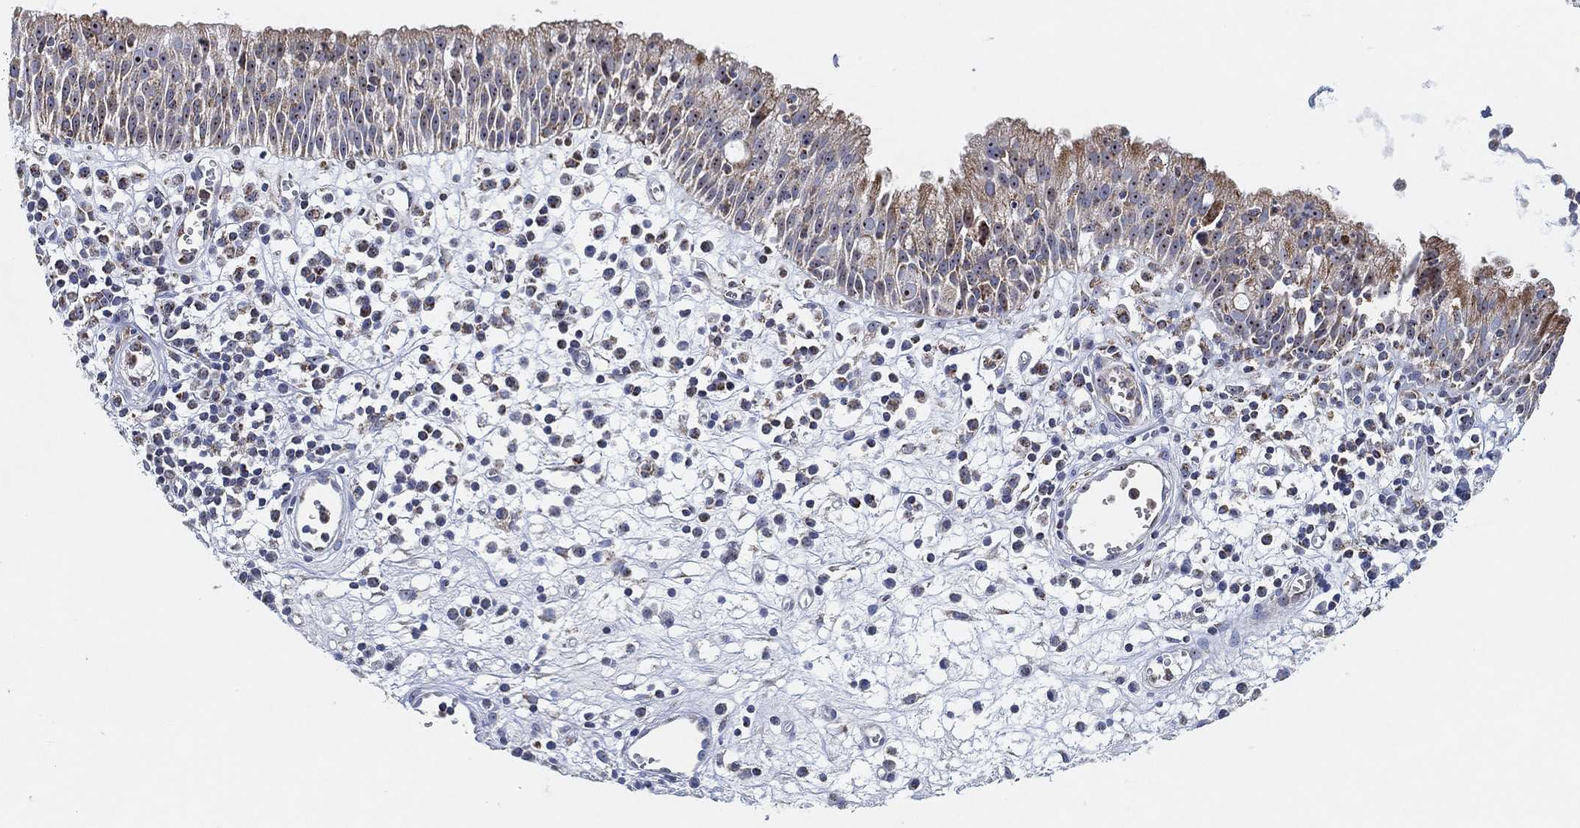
{"staining": {"intensity": "moderate", "quantity": "<25%", "location": "cytoplasmic/membranous"}, "tissue": "nasopharynx", "cell_type": "Respiratory epithelial cells", "image_type": "normal", "snomed": [{"axis": "morphology", "description": "Normal tissue, NOS"}, {"axis": "topography", "description": "Nasopharynx"}], "caption": "Nasopharynx stained for a protein displays moderate cytoplasmic/membranous positivity in respiratory epithelial cells. (Brightfield microscopy of DAB IHC at high magnification).", "gene": "GCAT", "patient": {"sex": "female", "age": 77}}